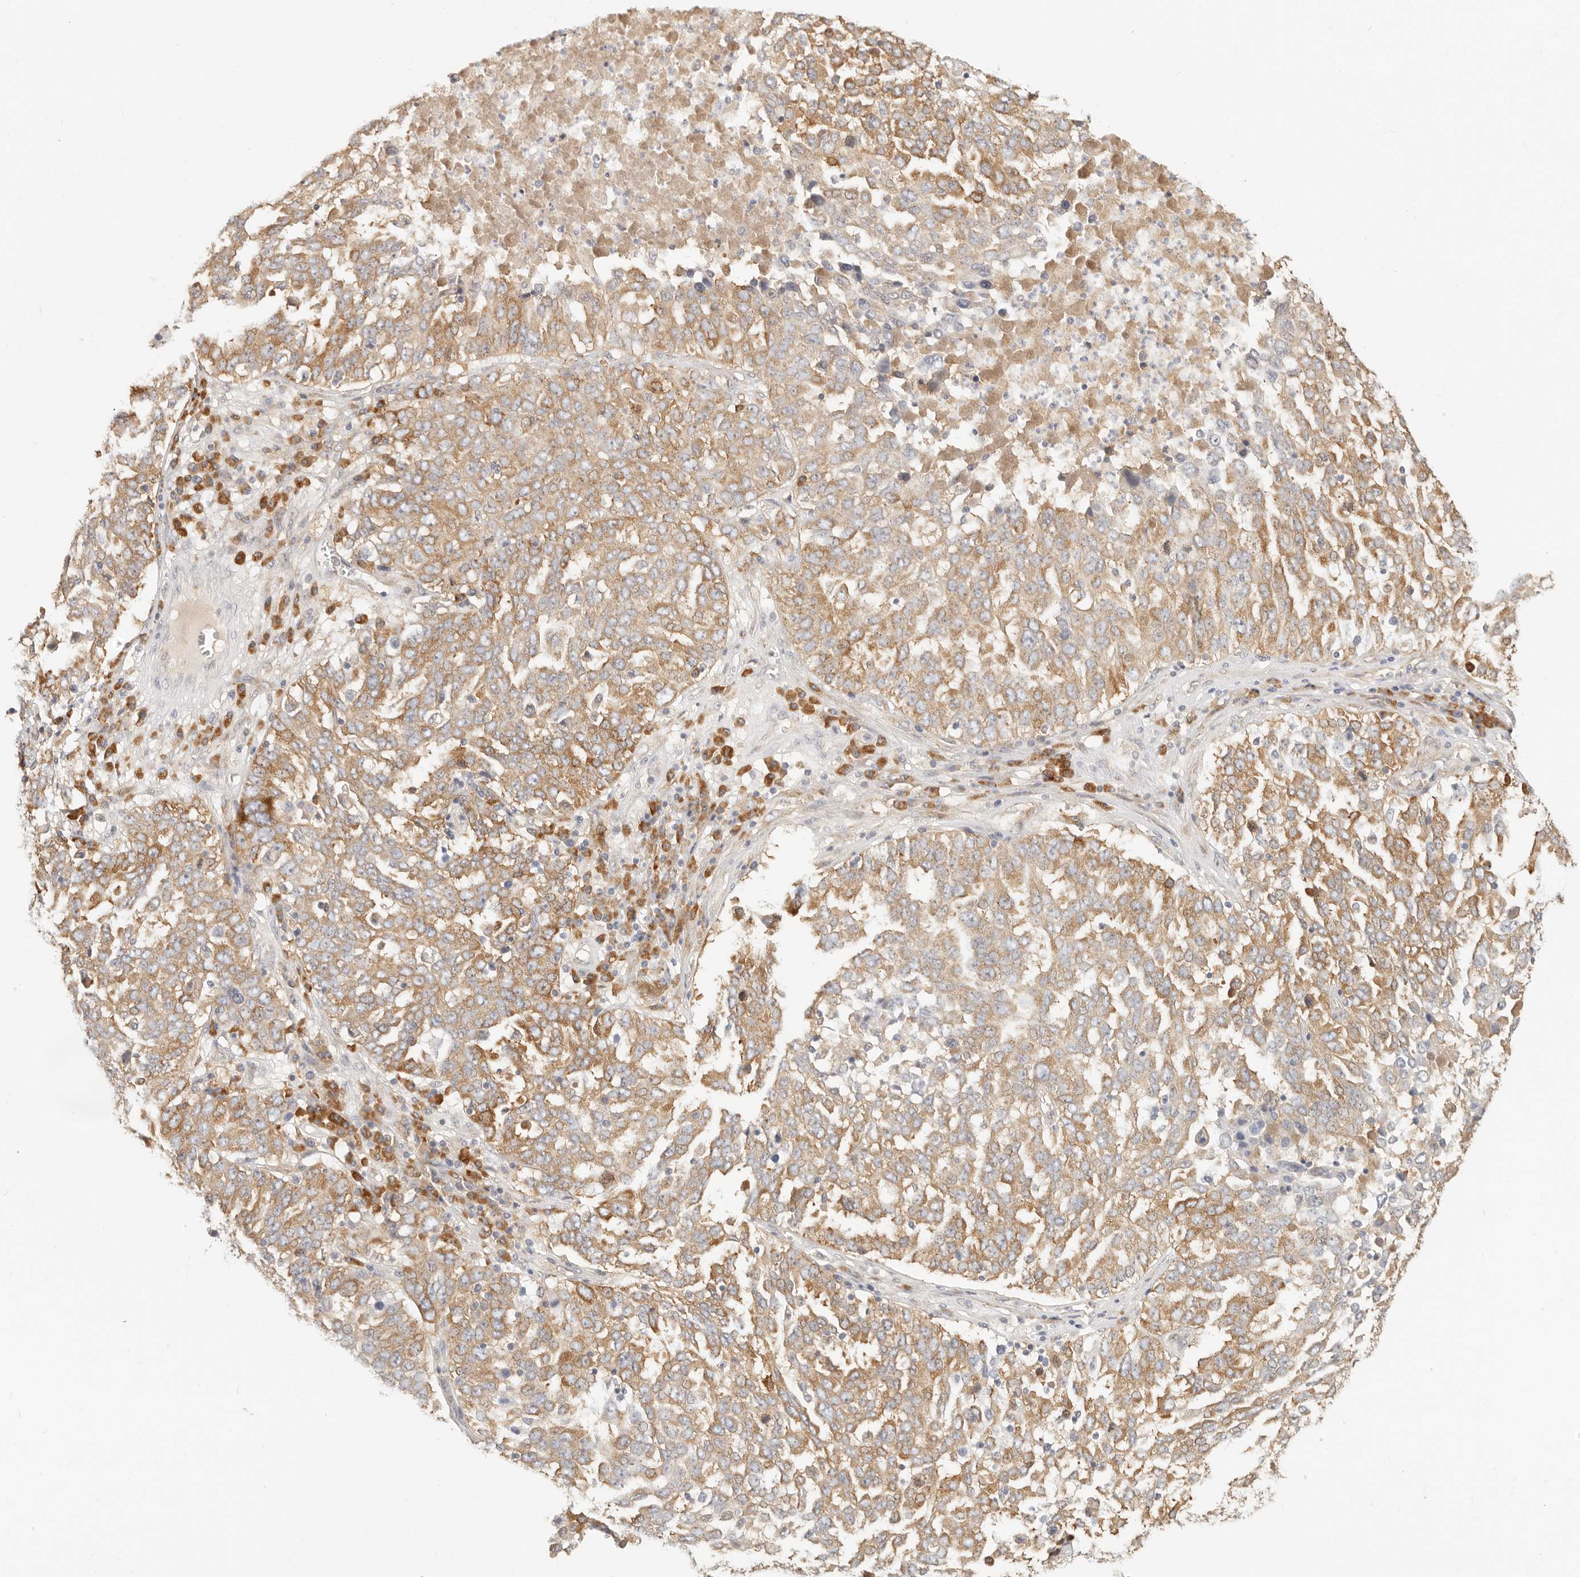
{"staining": {"intensity": "moderate", "quantity": ">75%", "location": "cytoplasmic/membranous"}, "tissue": "ovarian cancer", "cell_type": "Tumor cells", "image_type": "cancer", "snomed": [{"axis": "morphology", "description": "Carcinoma, endometroid"}, {"axis": "topography", "description": "Ovary"}], "caption": "Immunohistochemical staining of human endometroid carcinoma (ovarian) demonstrates medium levels of moderate cytoplasmic/membranous staining in approximately >75% of tumor cells. The protein is shown in brown color, while the nuclei are stained blue.", "gene": "PABPC4", "patient": {"sex": "female", "age": 62}}